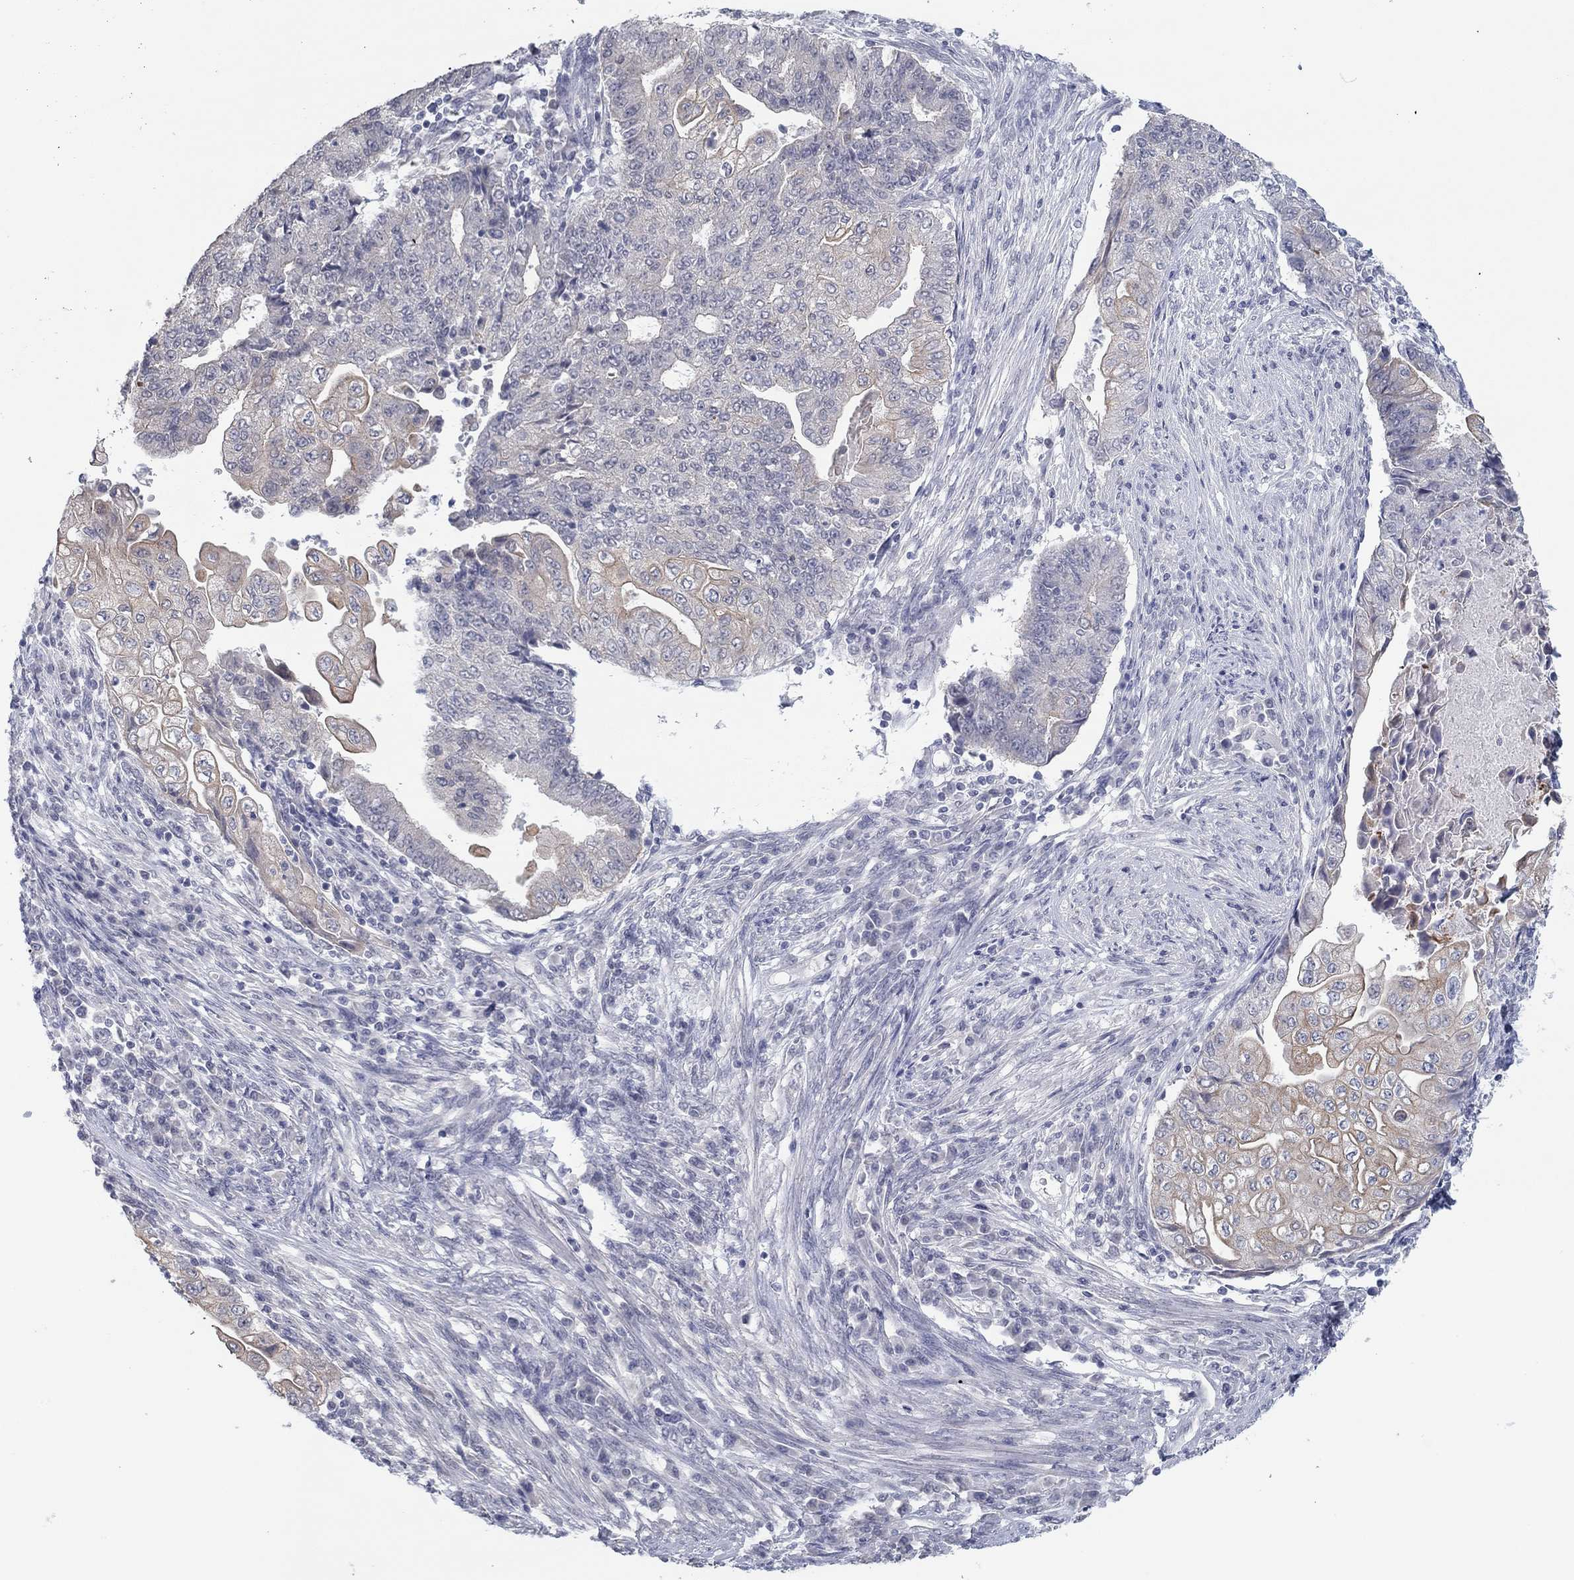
{"staining": {"intensity": "weak", "quantity": "25%-75%", "location": "cytoplasmic/membranous"}, "tissue": "endometrial cancer", "cell_type": "Tumor cells", "image_type": "cancer", "snomed": [{"axis": "morphology", "description": "Adenocarcinoma, NOS"}, {"axis": "topography", "description": "Uterus"}, {"axis": "topography", "description": "Endometrium"}], "caption": "This is an image of immunohistochemistry staining of adenocarcinoma (endometrial), which shows weak expression in the cytoplasmic/membranous of tumor cells.", "gene": "SLC22A2", "patient": {"sex": "female", "age": 54}}